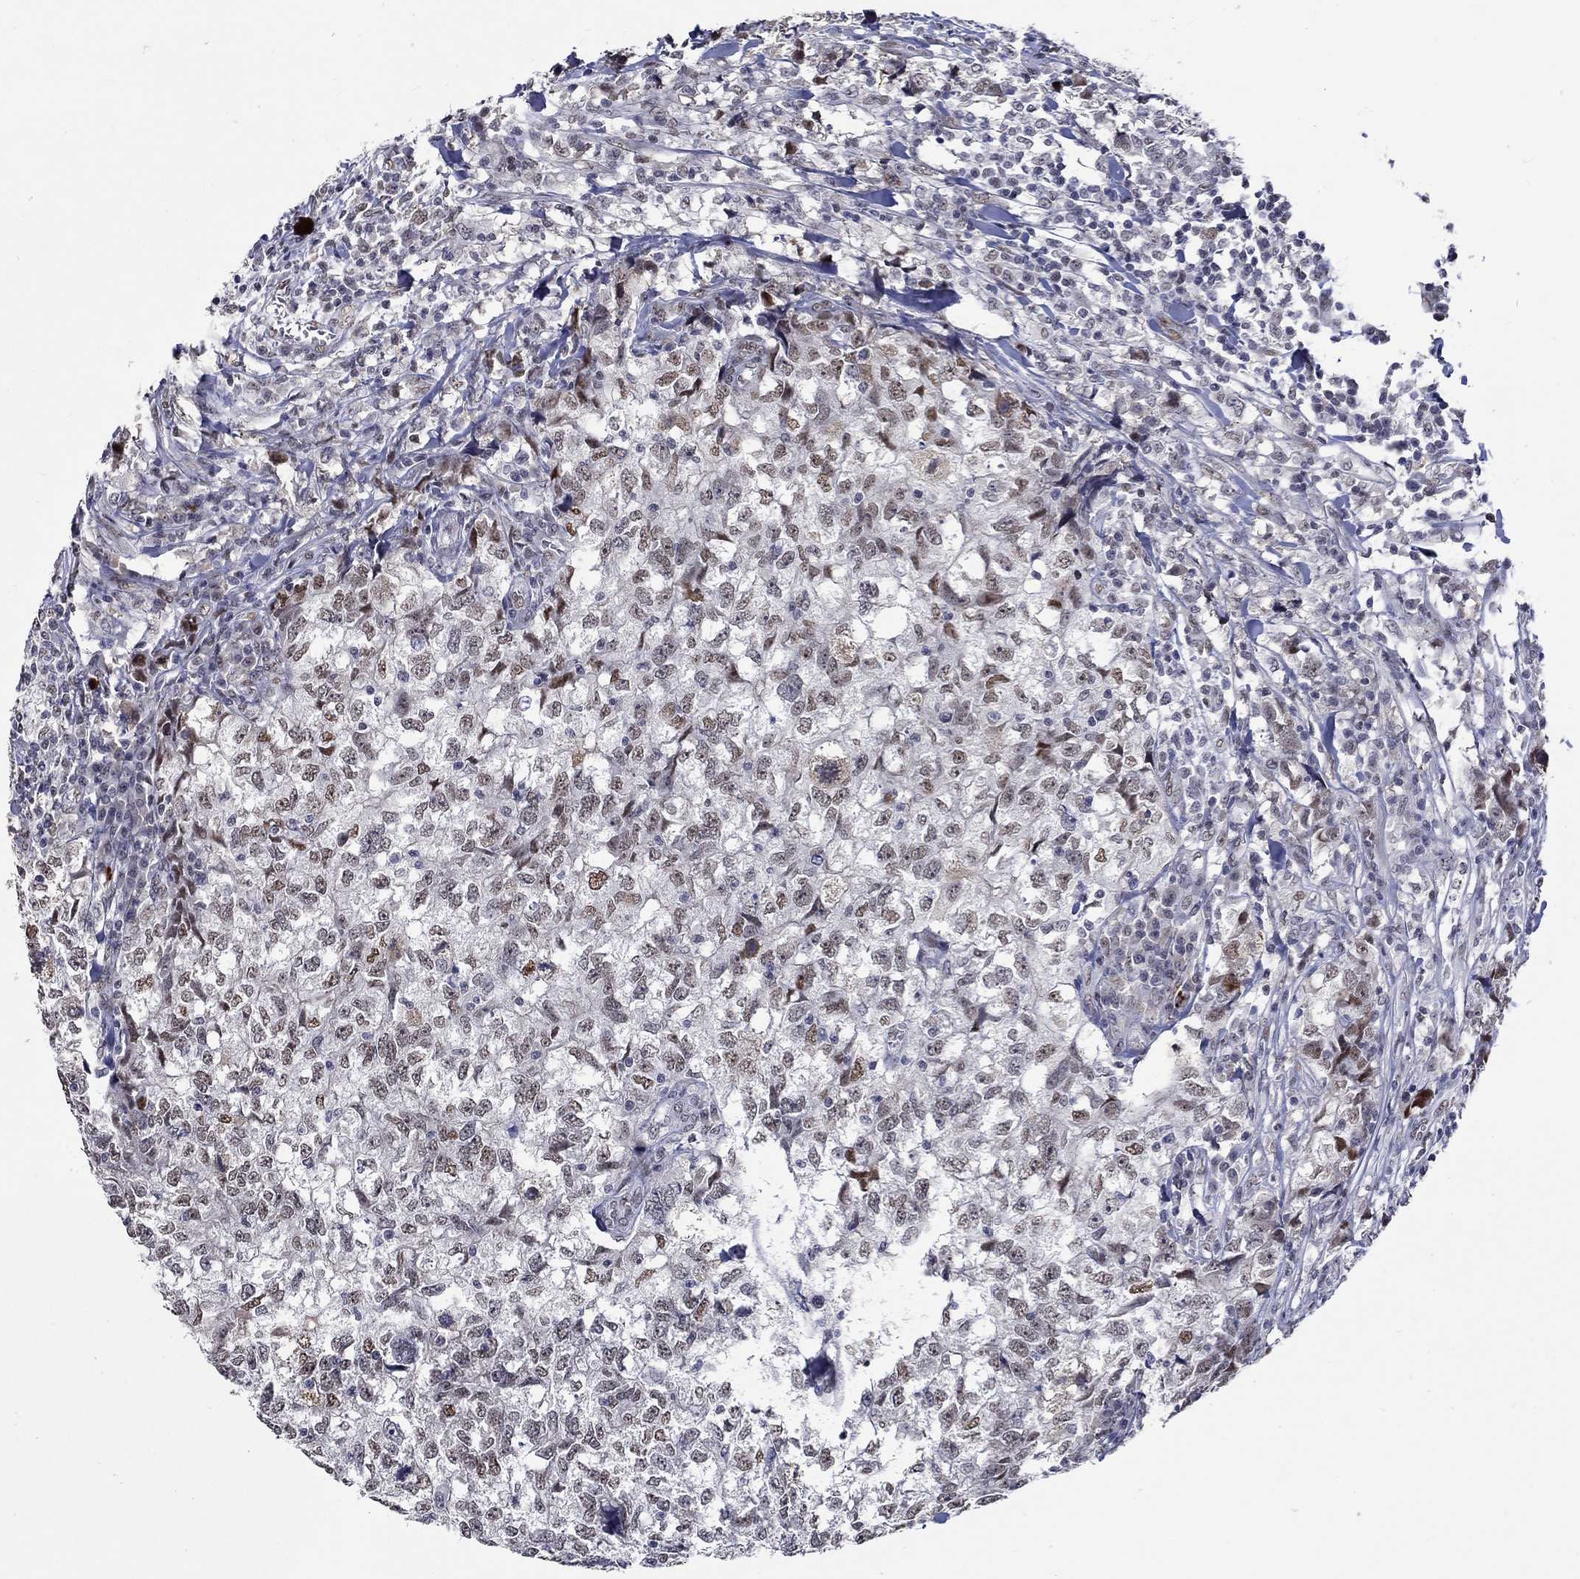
{"staining": {"intensity": "moderate", "quantity": "25%-75%", "location": "nuclear"}, "tissue": "breast cancer", "cell_type": "Tumor cells", "image_type": "cancer", "snomed": [{"axis": "morphology", "description": "Duct carcinoma"}, {"axis": "topography", "description": "Breast"}], "caption": "Immunohistochemistry (IHC) histopathology image of neoplastic tissue: human breast infiltrating ductal carcinoma stained using immunohistochemistry (IHC) shows medium levels of moderate protein expression localized specifically in the nuclear of tumor cells, appearing as a nuclear brown color.", "gene": "GATA2", "patient": {"sex": "female", "age": 30}}